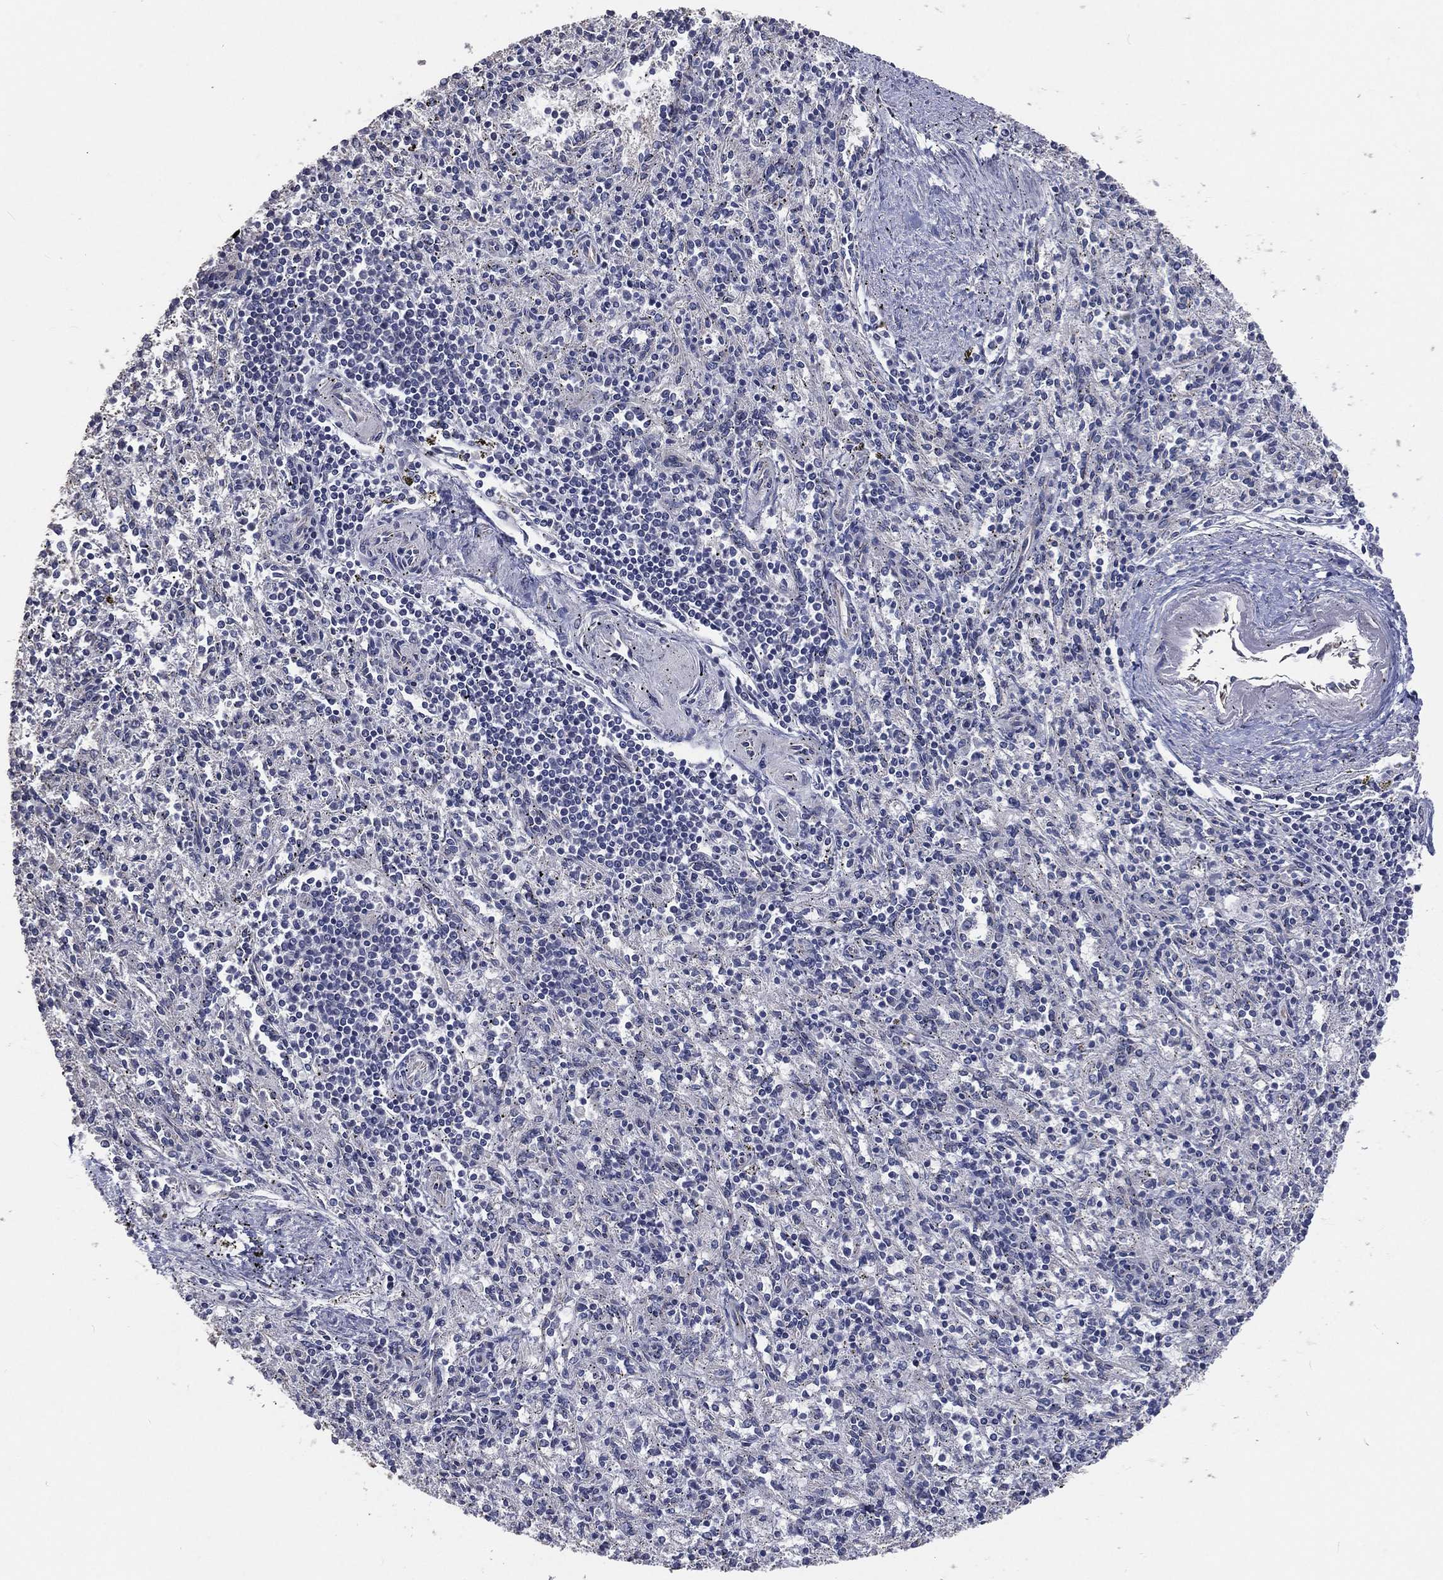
{"staining": {"intensity": "negative", "quantity": "none", "location": "none"}, "tissue": "spleen", "cell_type": "Cells in red pulp", "image_type": "normal", "snomed": [{"axis": "morphology", "description": "Normal tissue, NOS"}, {"axis": "topography", "description": "Spleen"}], "caption": "Cells in red pulp are negative for brown protein staining in benign spleen. (DAB immunohistochemistry visualized using brightfield microscopy, high magnification).", "gene": "CROCC", "patient": {"sex": "male", "age": 69}}